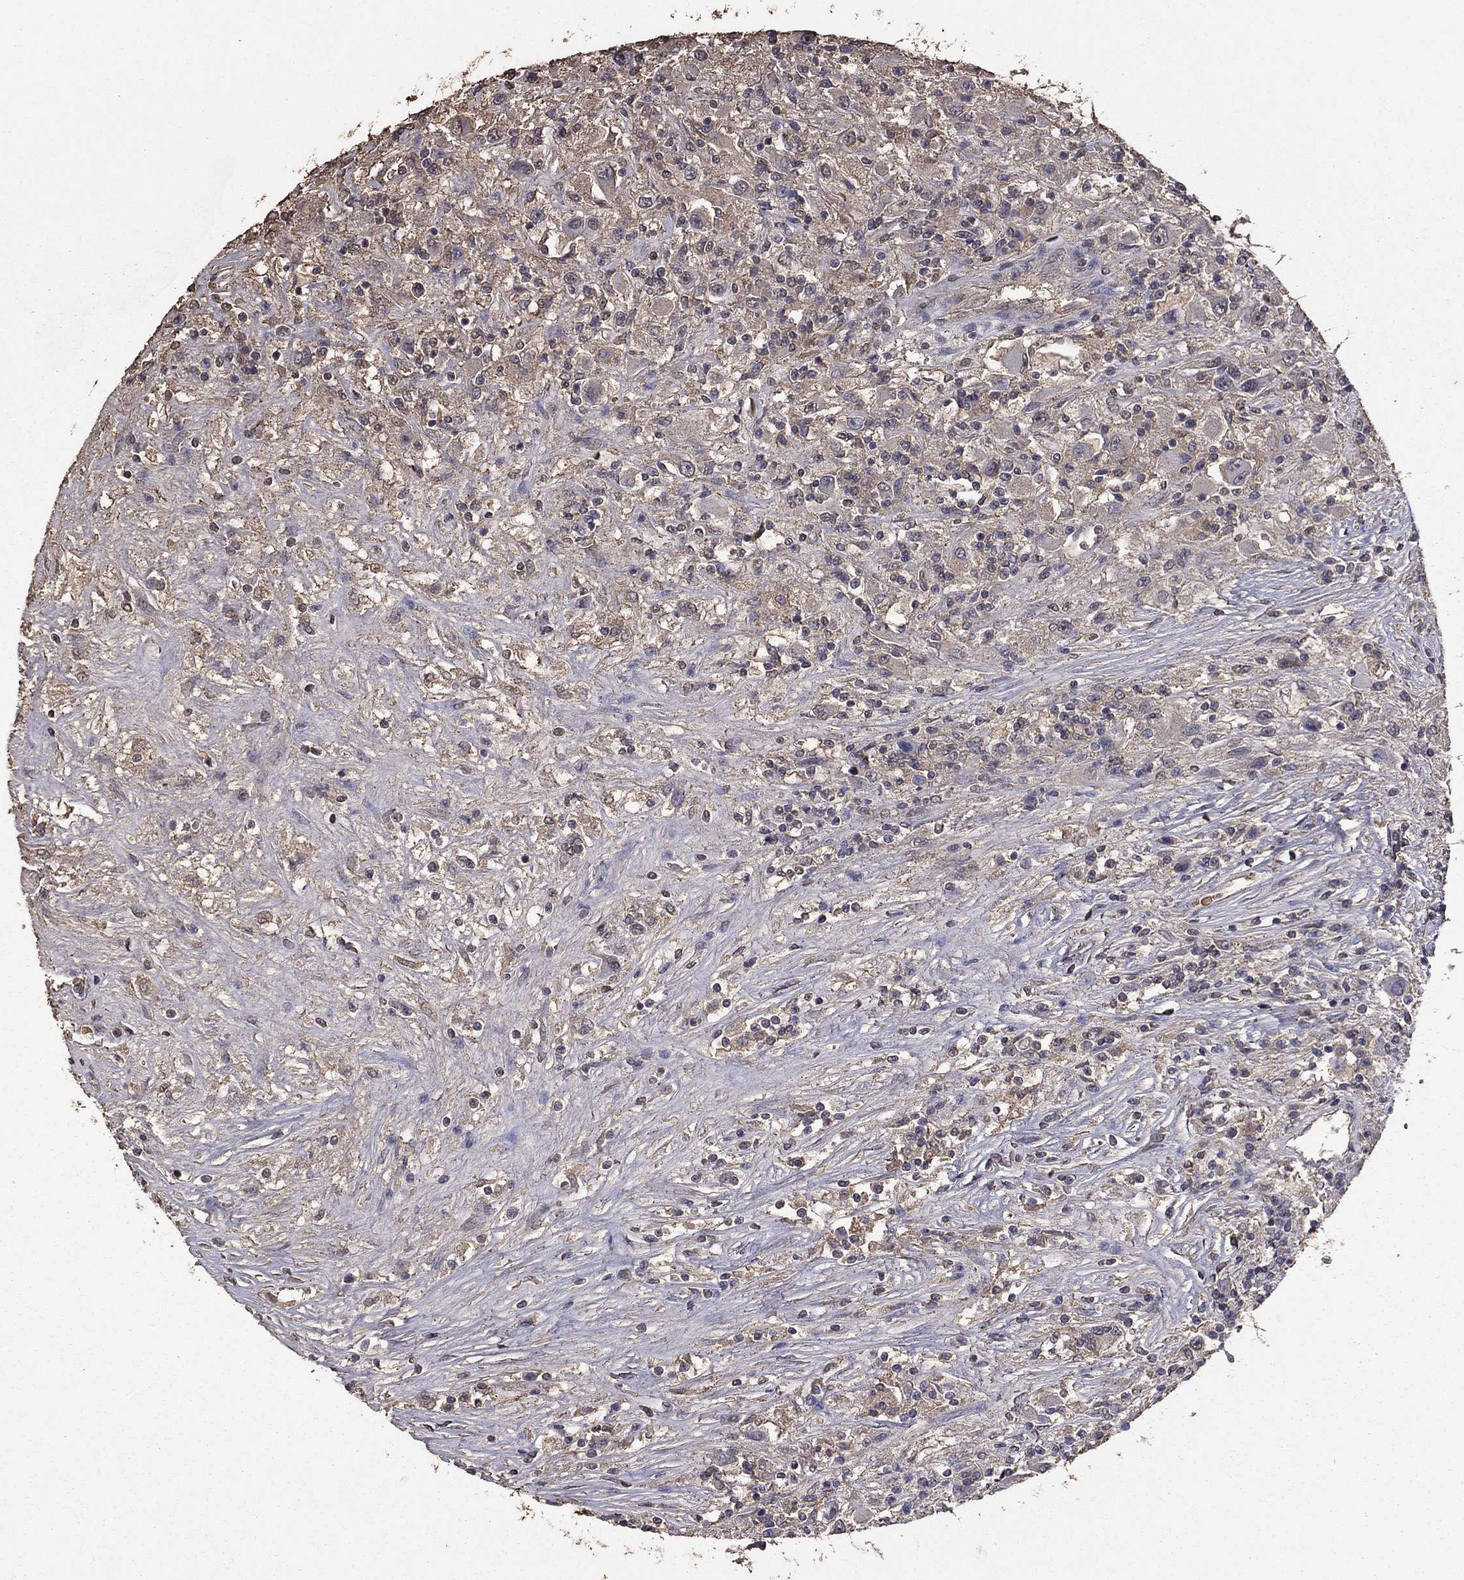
{"staining": {"intensity": "negative", "quantity": "none", "location": "none"}, "tissue": "renal cancer", "cell_type": "Tumor cells", "image_type": "cancer", "snomed": [{"axis": "morphology", "description": "Adenocarcinoma, NOS"}, {"axis": "topography", "description": "Kidney"}], "caption": "Photomicrograph shows no significant protein positivity in tumor cells of renal cancer (adenocarcinoma). (DAB (3,3'-diaminobenzidine) immunohistochemistry with hematoxylin counter stain).", "gene": "SERPINA5", "patient": {"sex": "female", "age": 67}}